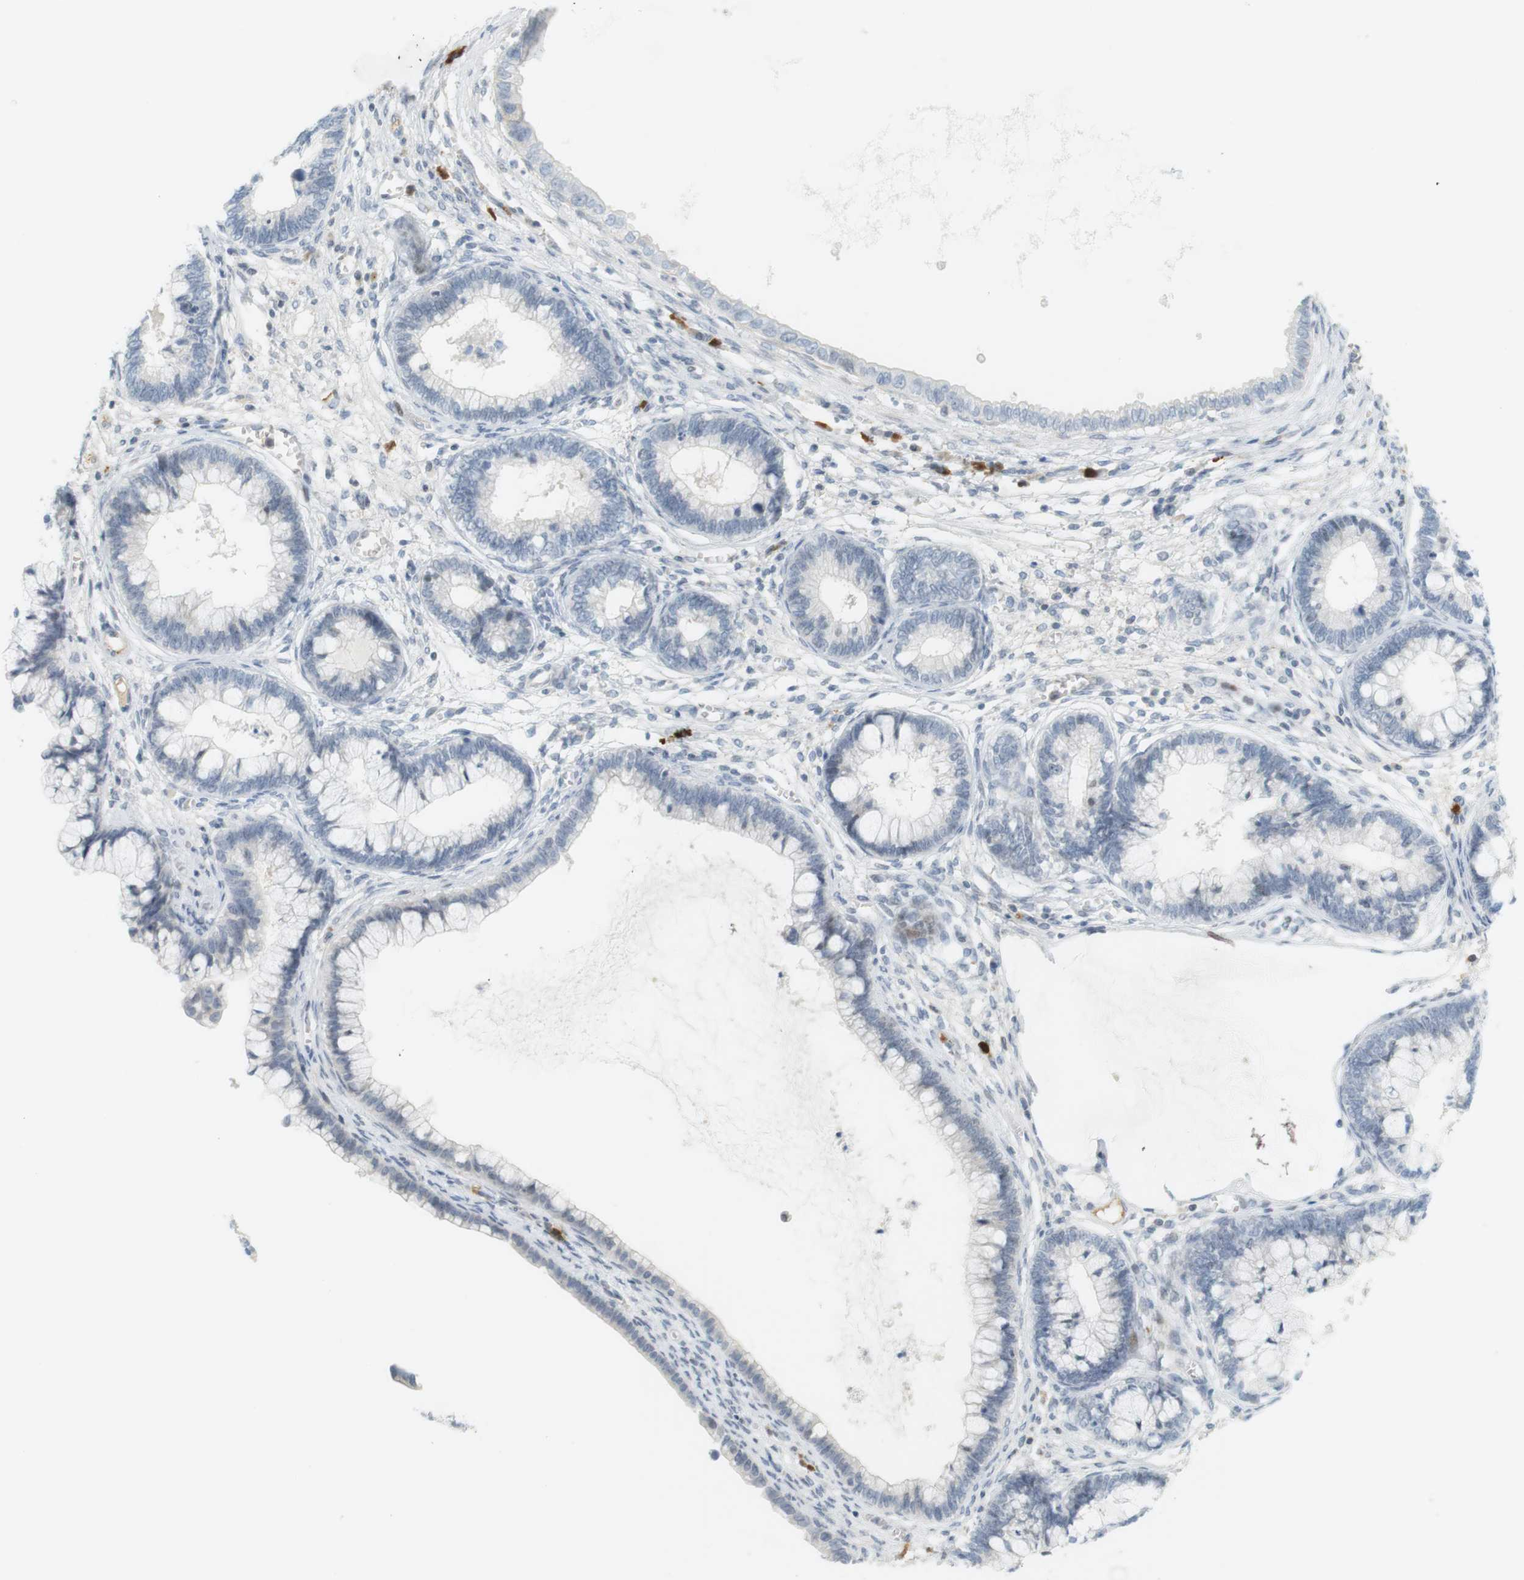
{"staining": {"intensity": "negative", "quantity": "none", "location": "none"}, "tissue": "cervical cancer", "cell_type": "Tumor cells", "image_type": "cancer", "snomed": [{"axis": "morphology", "description": "Adenocarcinoma, NOS"}, {"axis": "topography", "description": "Cervix"}], "caption": "Tumor cells show no significant protein staining in cervical adenocarcinoma.", "gene": "DMC1", "patient": {"sex": "female", "age": 44}}